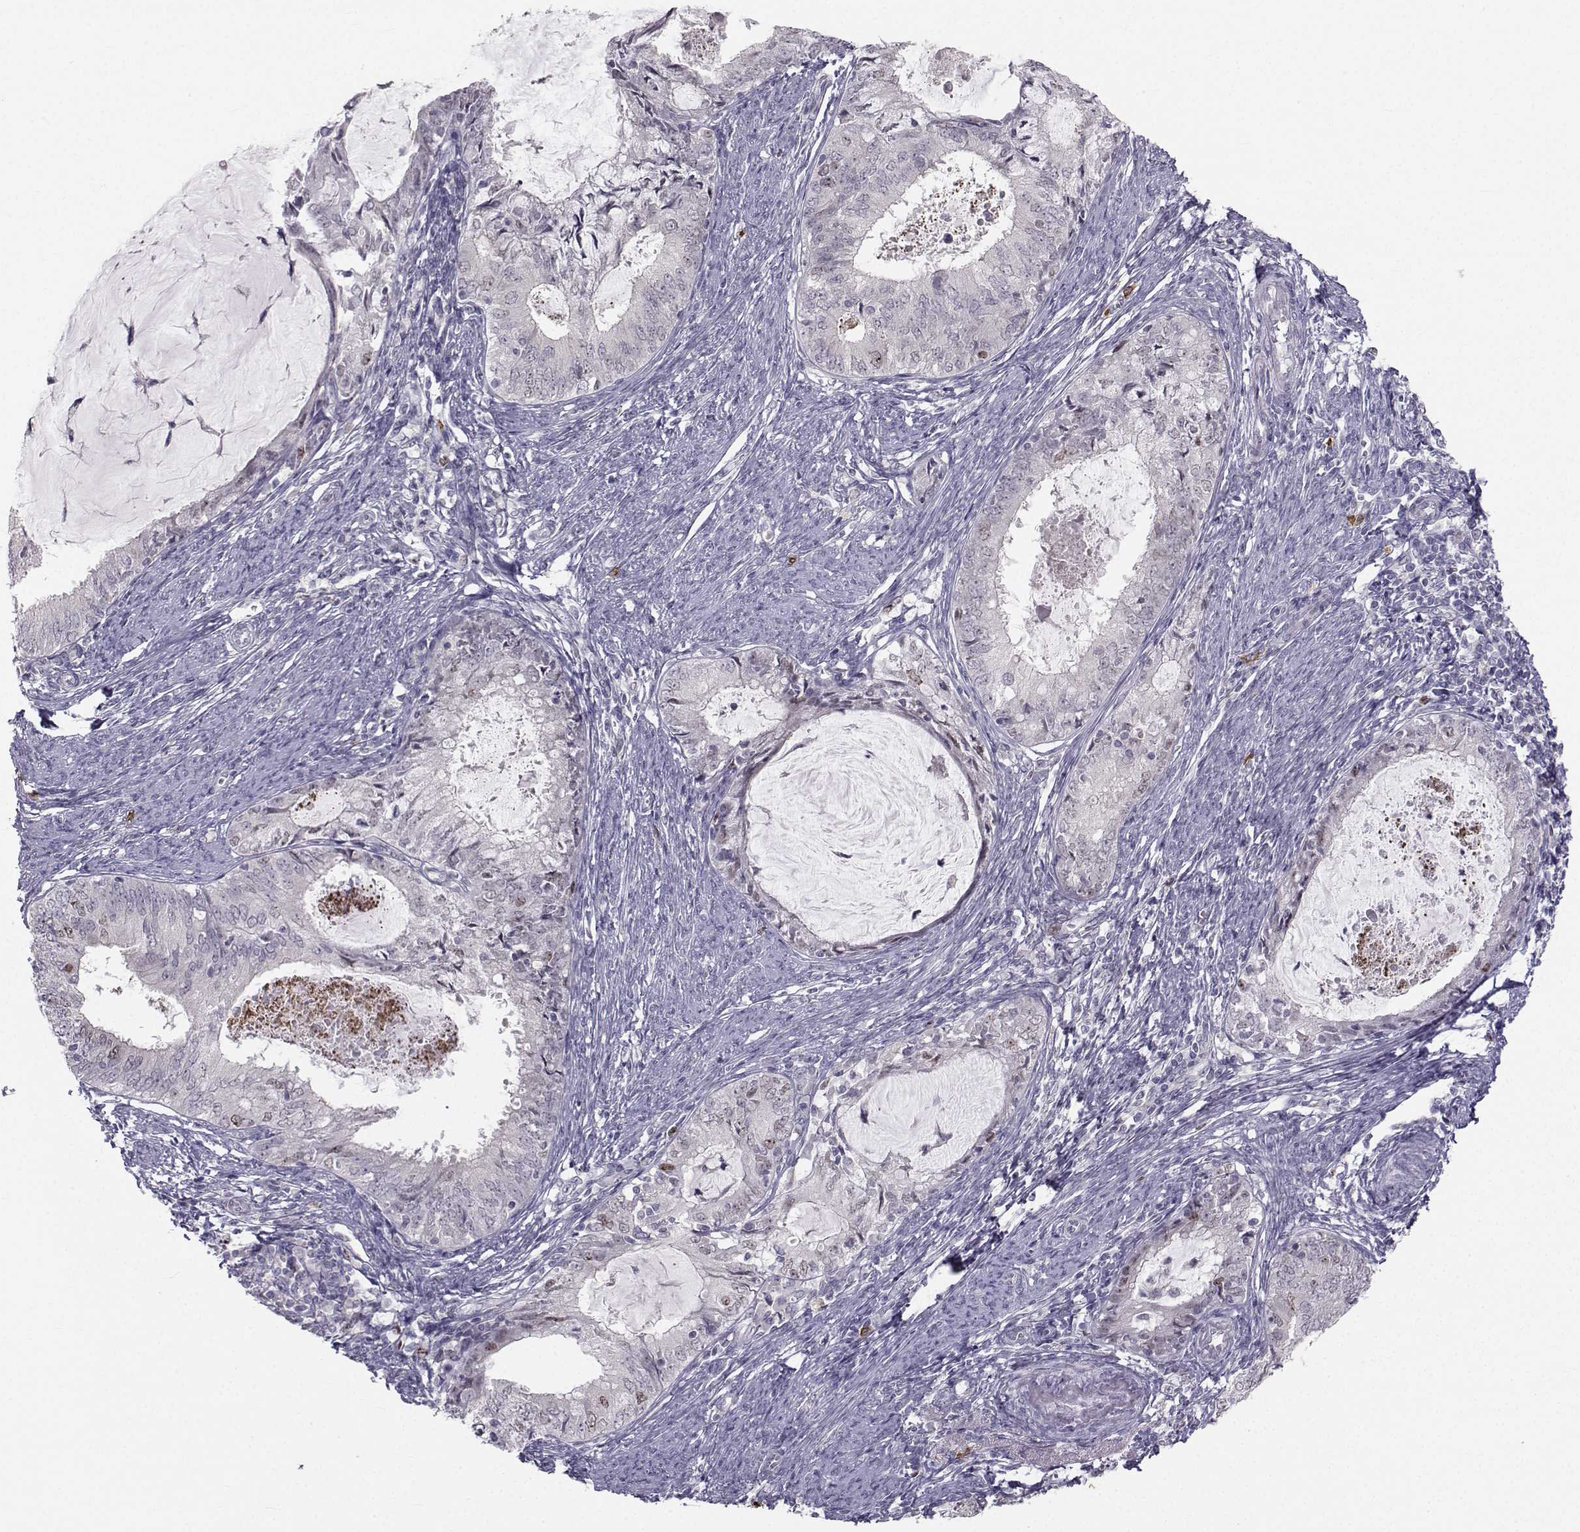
{"staining": {"intensity": "weak", "quantity": "<25%", "location": "nuclear"}, "tissue": "endometrial cancer", "cell_type": "Tumor cells", "image_type": "cancer", "snomed": [{"axis": "morphology", "description": "Adenocarcinoma, NOS"}, {"axis": "topography", "description": "Endometrium"}], "caption": "Endometrial cancer (adenocarcinoma) was stained to show a protein in brown. There is no significant staining in tumor cells.", "gene": "LRP8", "patient": {"sex": "female", "age": 57}}